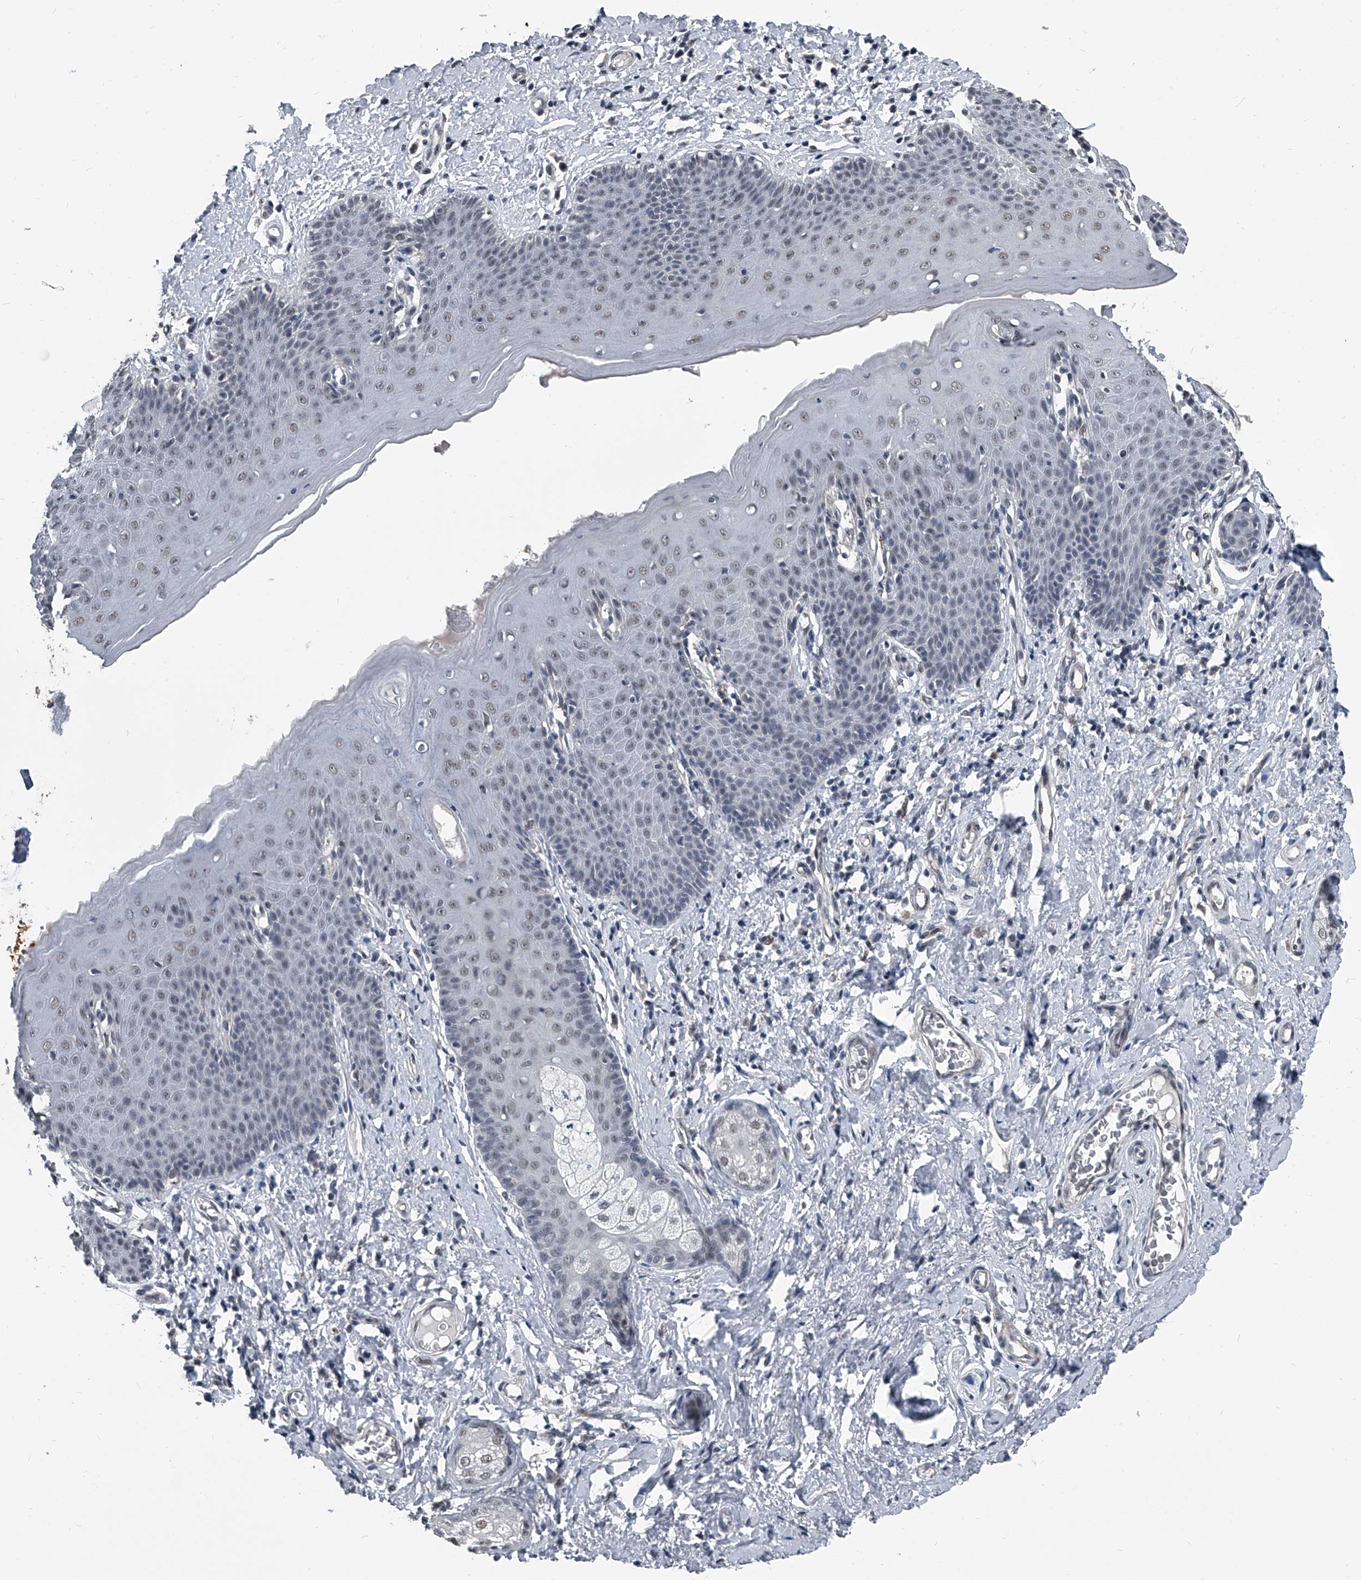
{"staining": {"intensity": "weak", "quantity": "<25%", "location": "nuclear"}, "tissue": "skin", "cell_type": "Epidermal cells", "image_type": "normal", "snomed": [{"axis": "morphology", "description": "Normal tissue, NOS"}, {"axis": "topography", "description": "Vulva"}], "caption": "The image displays no staining of epidermal cells in benign skin. Brightfield microscopy of IHC stained with DAB (brown) and hematoxylin (blue), captured at high magnification.", "gene": "MEN1", "patient": {"sex": "female", "age": 66}}